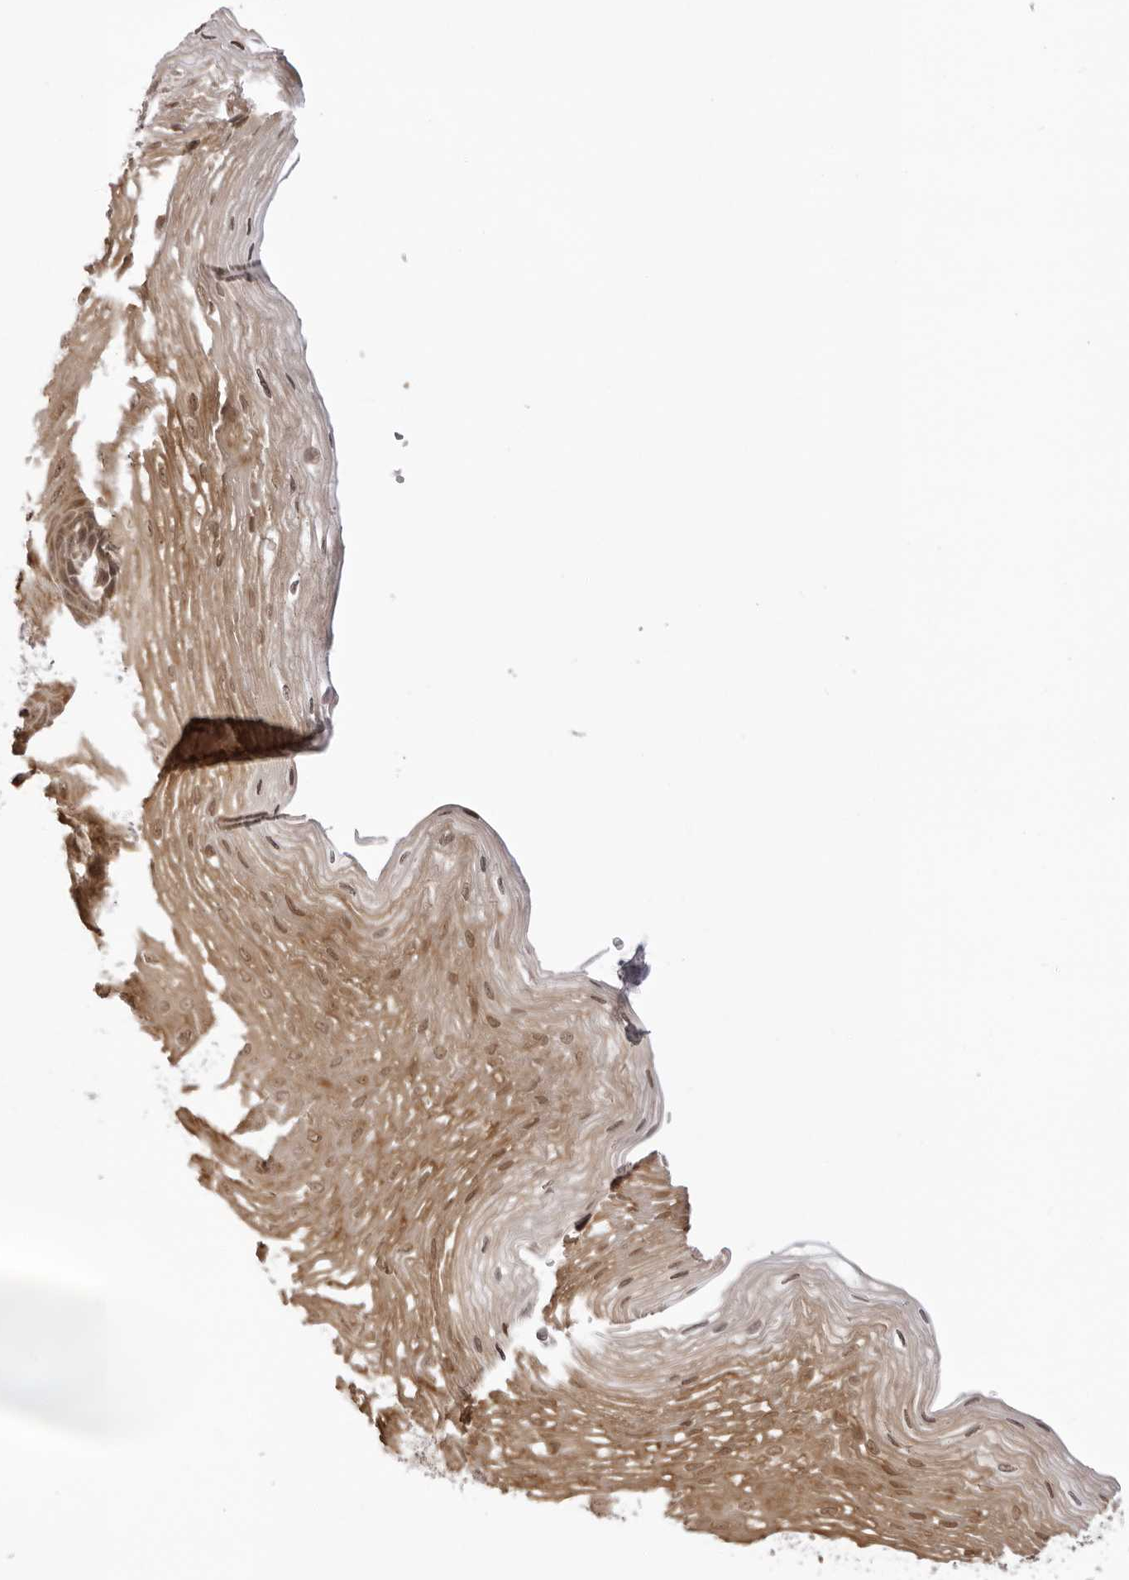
{"staining": {"intensity": "moderate", "quantity": ">75%", "location": "cytoplasmic/membranous,nuclear"}, "tissue": "esophagus", "cell_type": "Squamous epithelial cells", "image_type": "normal", "snomed": [{"axis": "morphology", "description": "Normal tissue, NOS"}, {"axis": "topography", "description": "Esophagus"}], "caption": "Moderate cytoplasmic/membranous,nuclear expression for a protein is seen in about >75% of squamous epithelial cells of unremarkable esophagus using immunohistochemistry (IHC).", "gene": "ZC3H11A", "patient": {"sex": "female", "age": 66}}